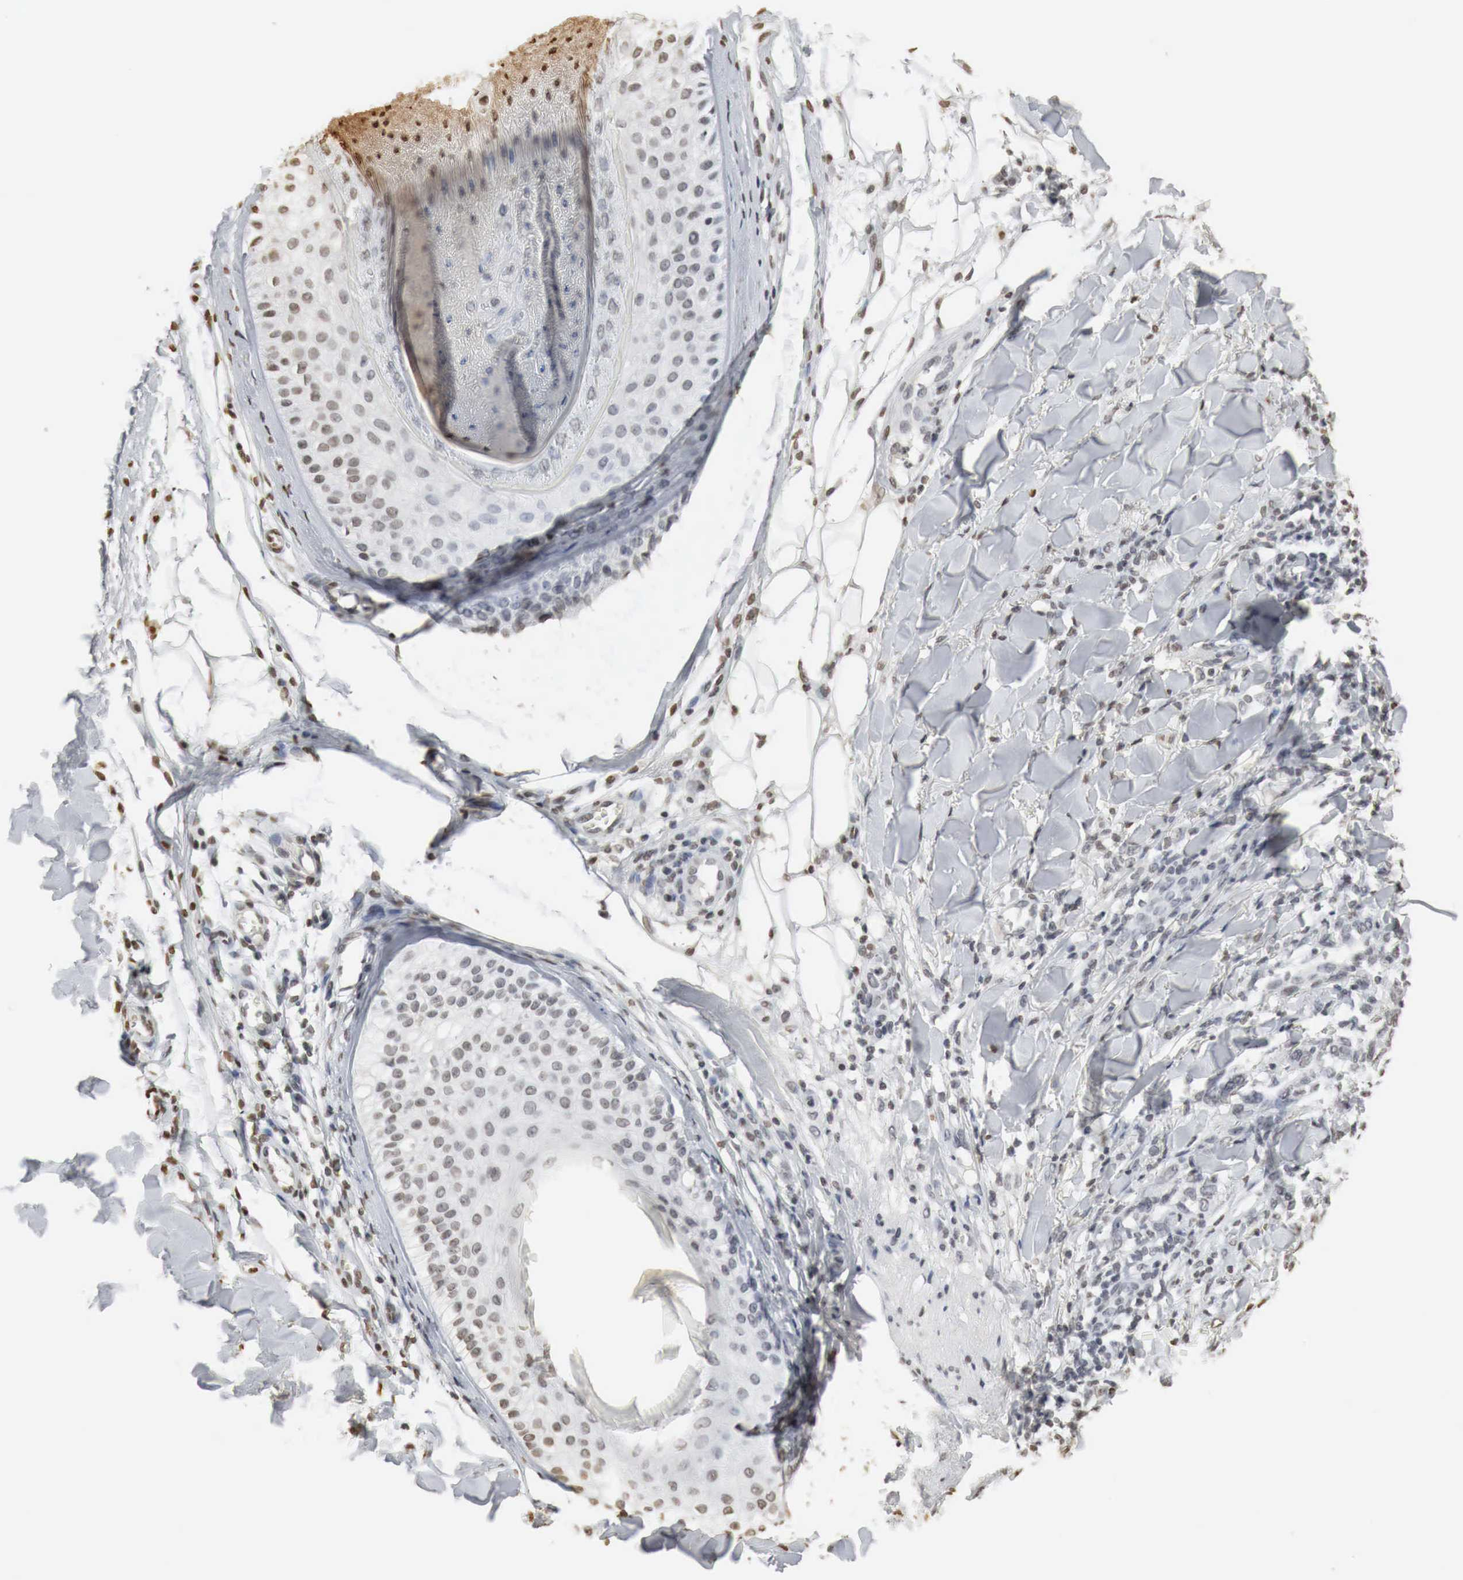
{"staining": {"intensity": "weak", "quantity": "<25%", "location": "nuclear"}, "tissue": "skin cancer", "cell_type": "Tumor cells", "image_type": "cancer", "snomed": [{"axis": "morphology", "description": "Squamous cell carcinoma, NOS"}, {"axis": "topography", "description": "Skin"}], "caption": "IHC histopathology image of neoplastic tissue: human skin cancer (squamous cell carcinoma) stained with DAB shows no significant protein positivity in tumor cells.", "gene": "ERBB4", "patient": {"sex": "male", "age": 77}}